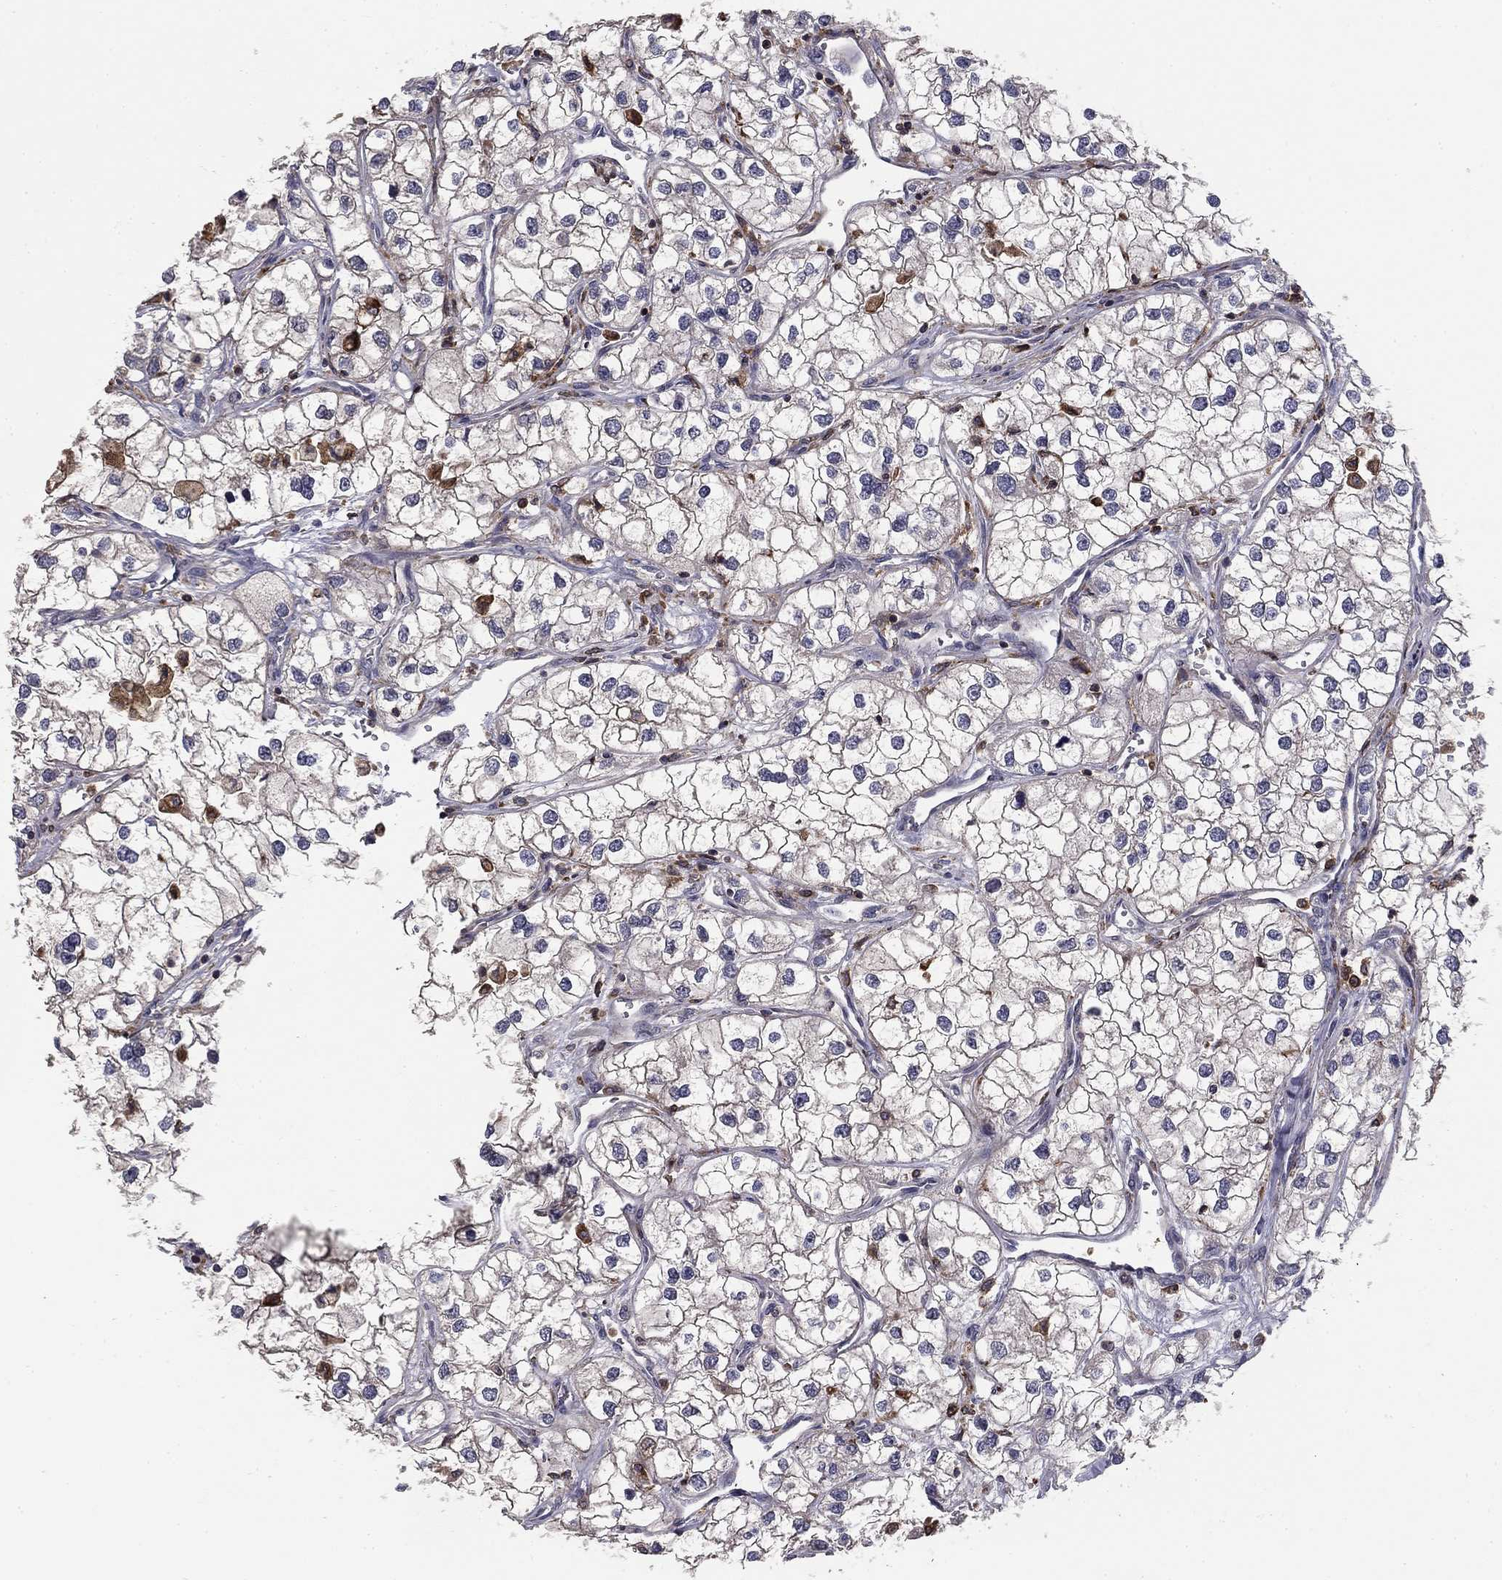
{"staining": {"intensity": "negative", "quantity": "none", "location": "none"}, "tissue": "renal cancer", "cell_type": "Tumor cells", "image_type": "cancer", "snomed": [{"axis": "morphology", "description": "Adenocarcinoma, NOS"}, {"axis": "topography", "description": "Kidney"}], "caption": "This is an immunohistochemistry photomicrograph of renal adenocarcinoma. There is no expression in tumor cells.", "gene": "PLCB2", "patient": {"sex": "male", "age": 59}}